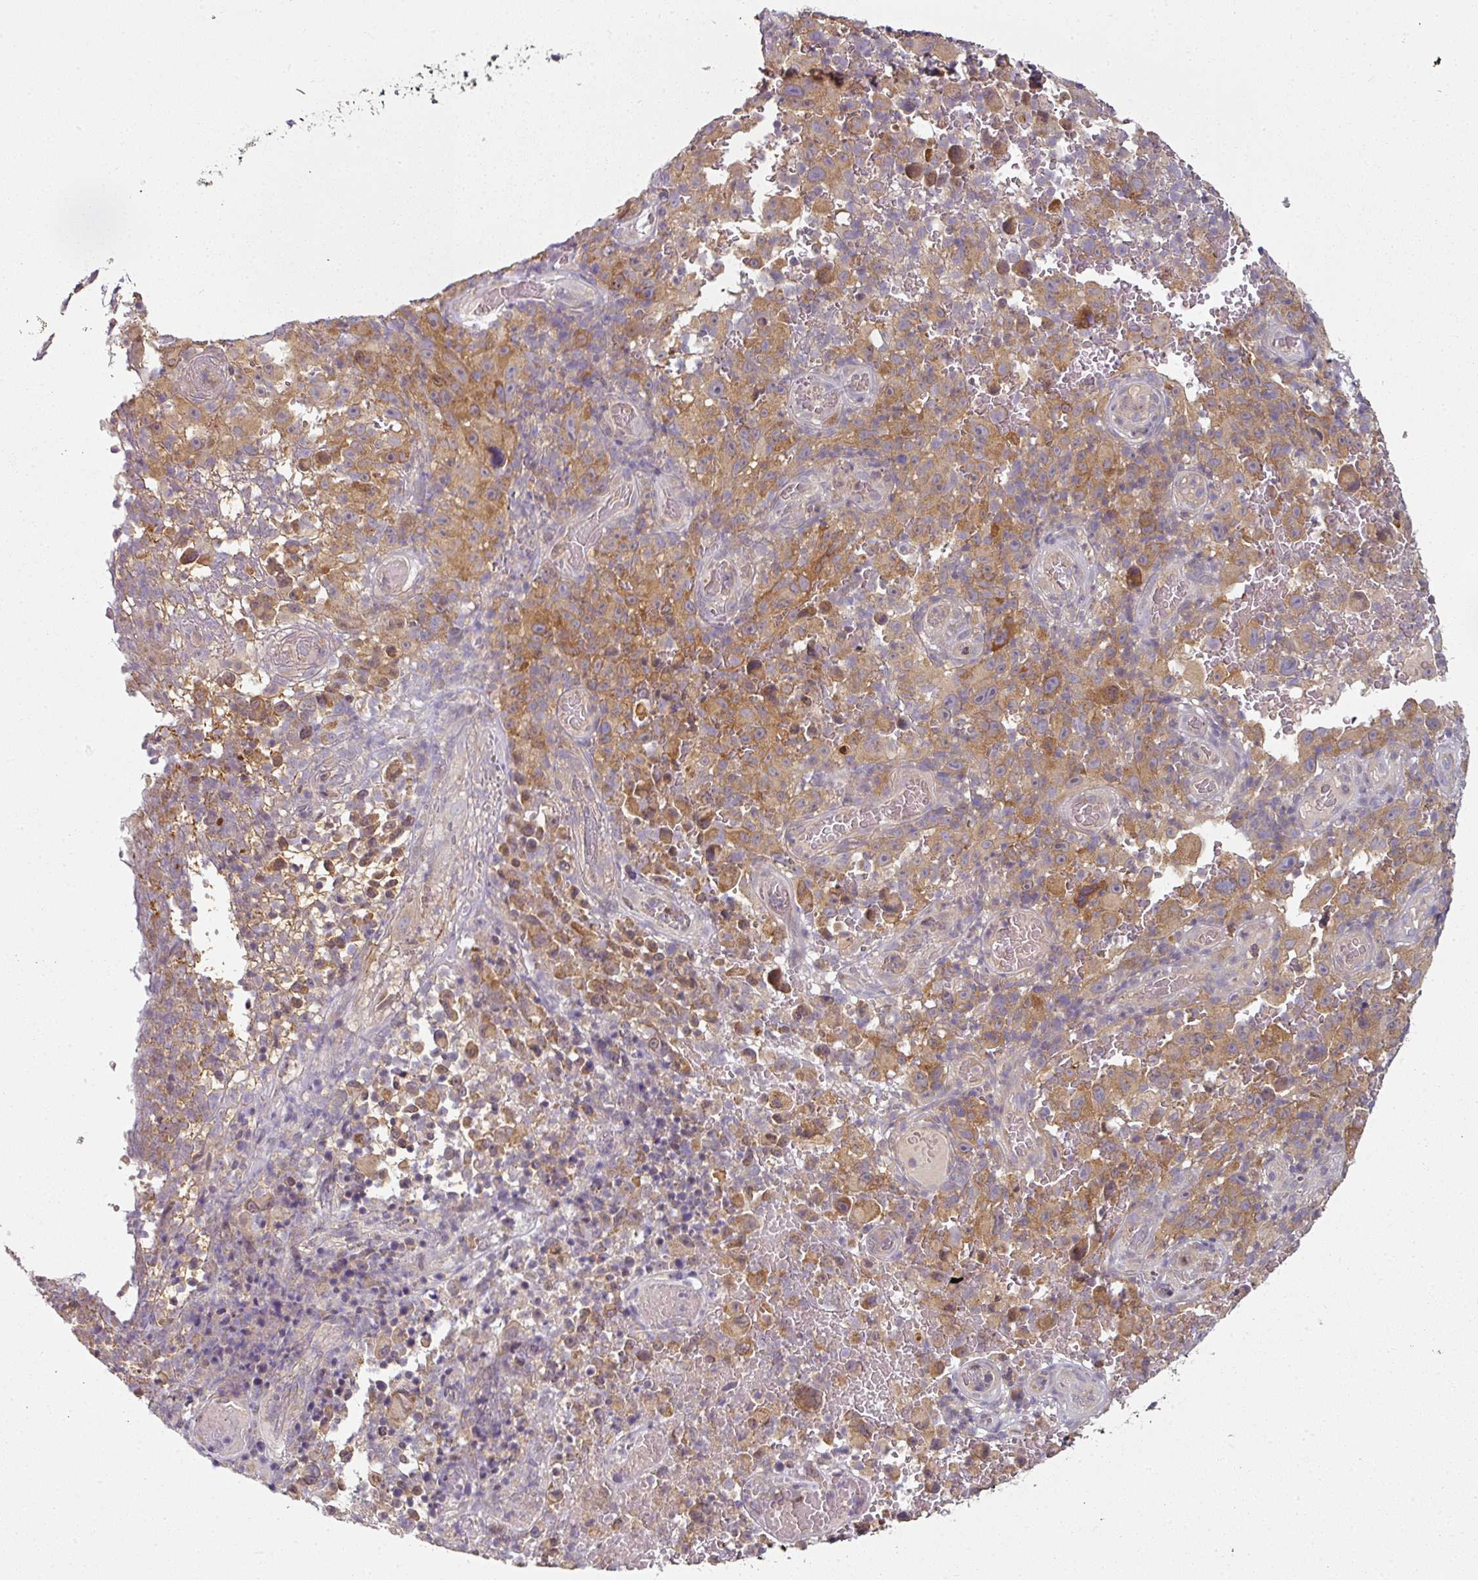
{"staining": {"intensity": "moderate", "quantity": ">75%", "location": "cytoplasmic/membranous"}, "tissue": "melanoma", "cell_type": "Tumor cells", "image_type": "cancer", "snomed": [{"axis": "morphology", "description": "Malignant melanoma, NOS"}, {"axis": "topography", "description": "Skin"}], "caption": "IHC (DAB (3,3'-diaminobenzidine)) staining of human melanoma reveals moderate cytoplasmic/membranous protein expression in approximately >75% of tumor cells.", "gene": "MAP2K2", "patient": {"sex": "female", "age": 82}}